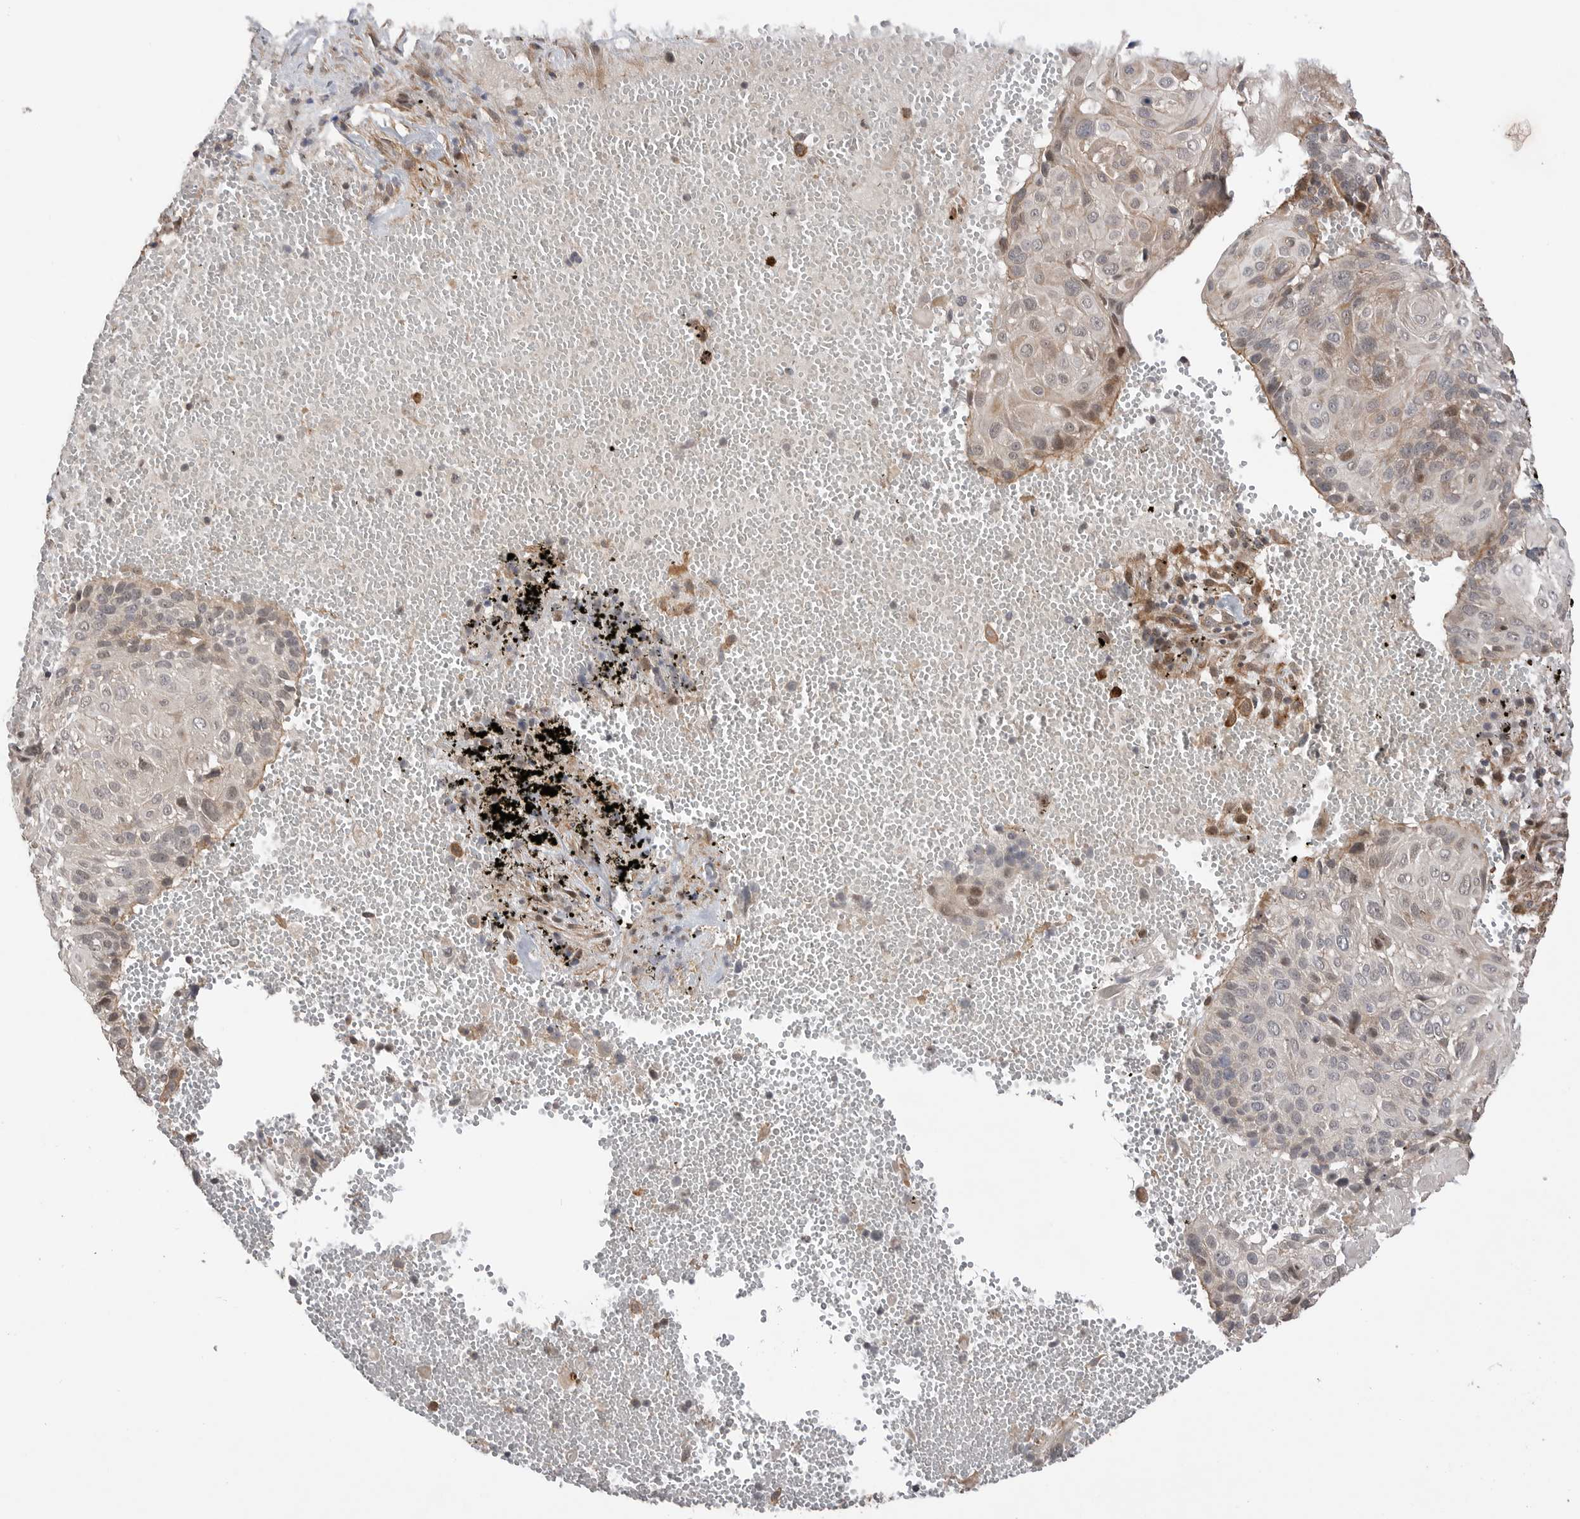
{"staining": {"intensity": "weak", "quantity": "25%-75%", "location": "cytoplasmic/membranous"}, "tissue": "cervical cancer", "cell_type": "Tumor cells", "image_type": "cancer", "snomed": [{"axis": "morphology", "description": "Squamous cell carcinoma, NOS"}, {"axis": "topography", "description": "Cervix"}], "caption": "High-power microscopy captured an IHC histopathology image of squamous cell carcinoma (cervical), revealing weak cytoplasmic/membranous expression in approximately 25%-75% of tumor cells. The staining is performed using DAB (3,3'-diaminobenzidine) brown chromogen to label protein expression. The nuclei are counter-stained blue using hematoxylin.", "gene": "PEAK1", "patient": {"sex": "female", "age": 74}}